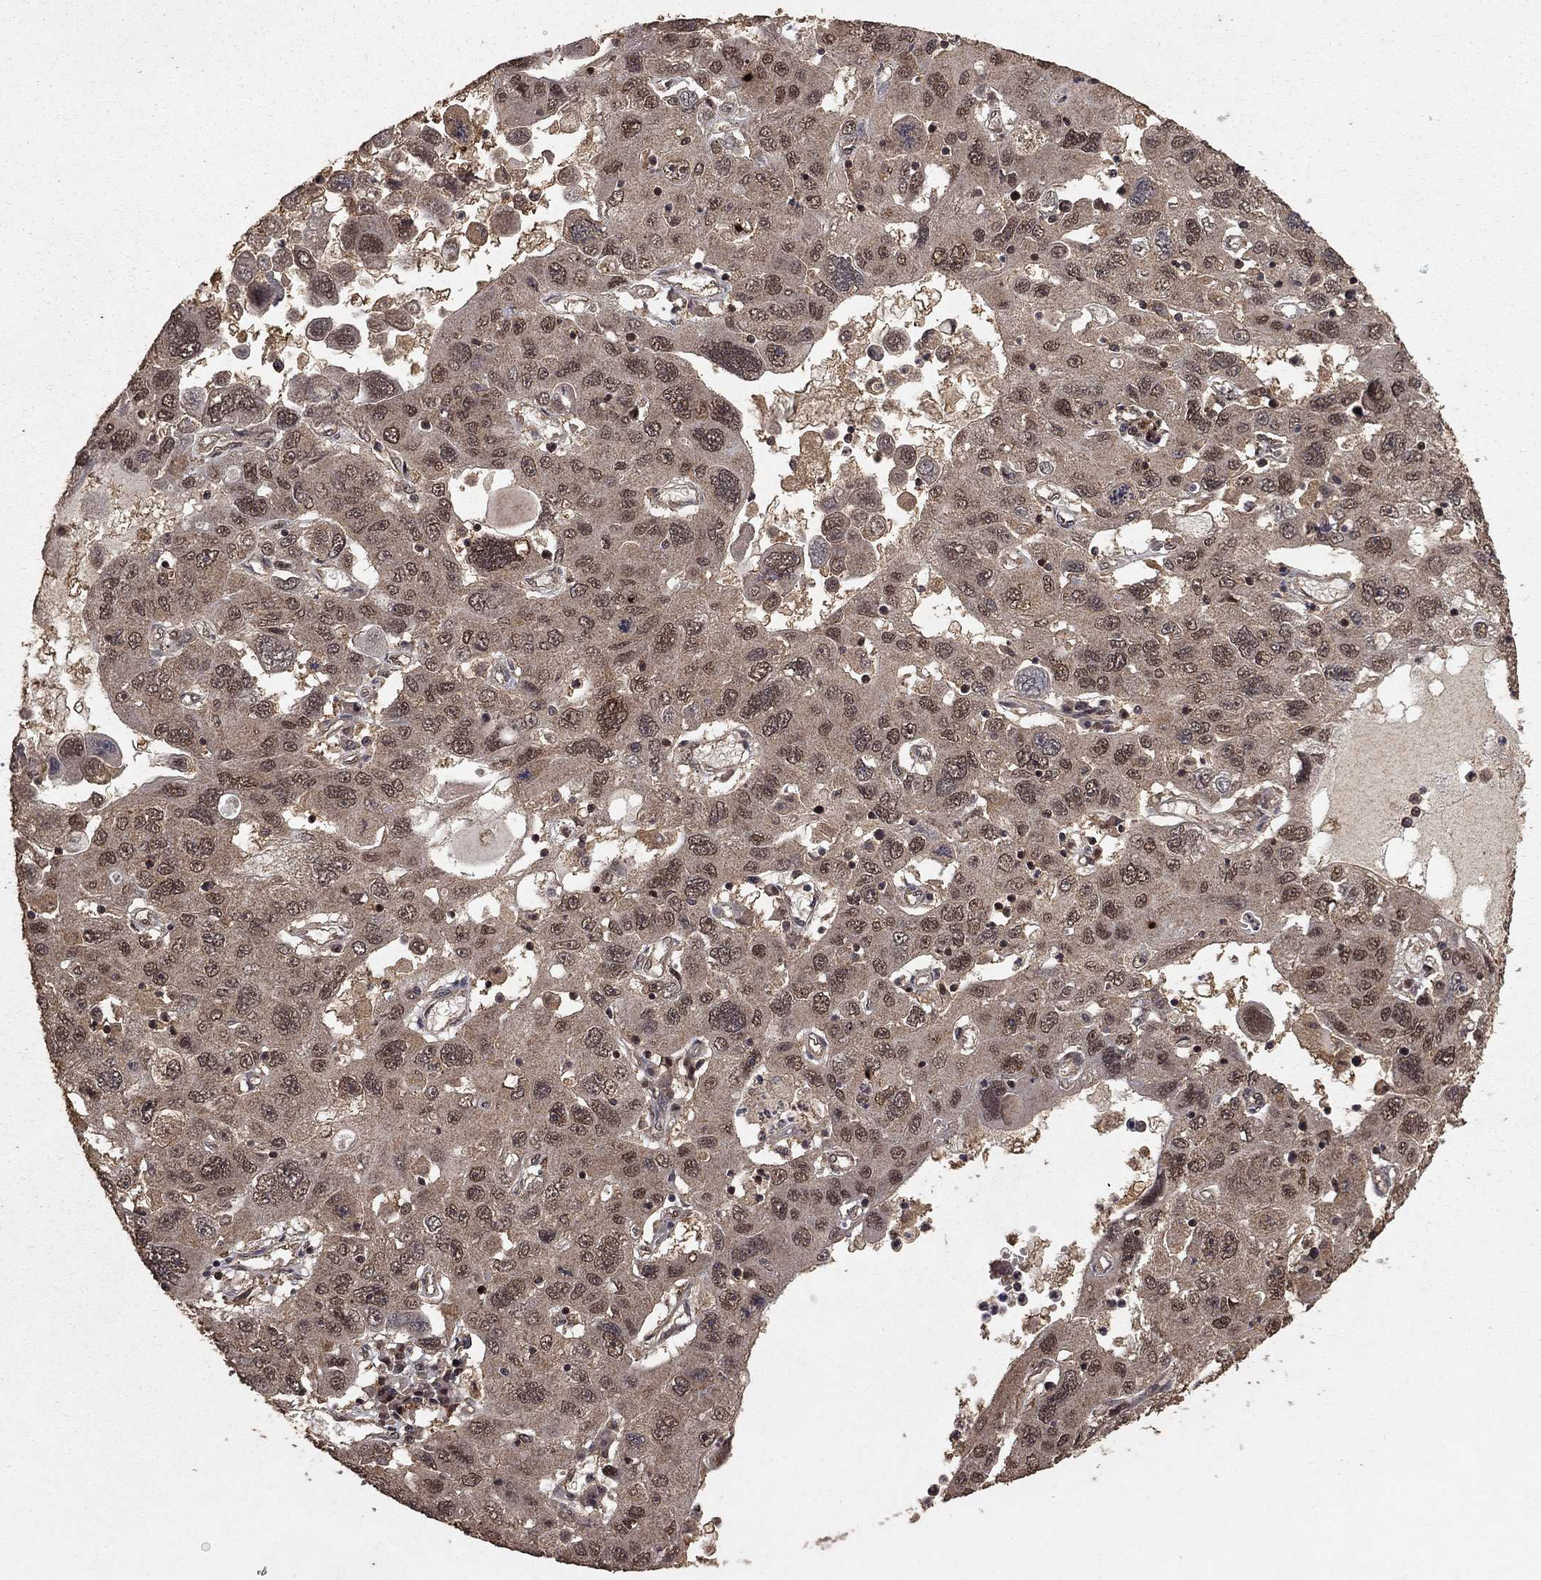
{"staining": {"intensity": "weak", "quantity": "25%-75%", "location": "cytoplasmic/membranous,nuclear"}, "tissue": "stomach cancer", "cell_type": "Tumor cells", "image_type": "cancer", "snomed": [{"axis": "morphology", "description": "Adenocarcinoma, NOS"}, {"axis": "topography", "description": "Stomach"}], "caption": "Human stomach adenocarcinoma stained with a brown dye shows weak cytoplasmic/membranous and nuclear positive expression in approximately 25%-75% of tumor cells.", "gene": "PRDM1", "patient": {"sex": "male", "age": 56}}